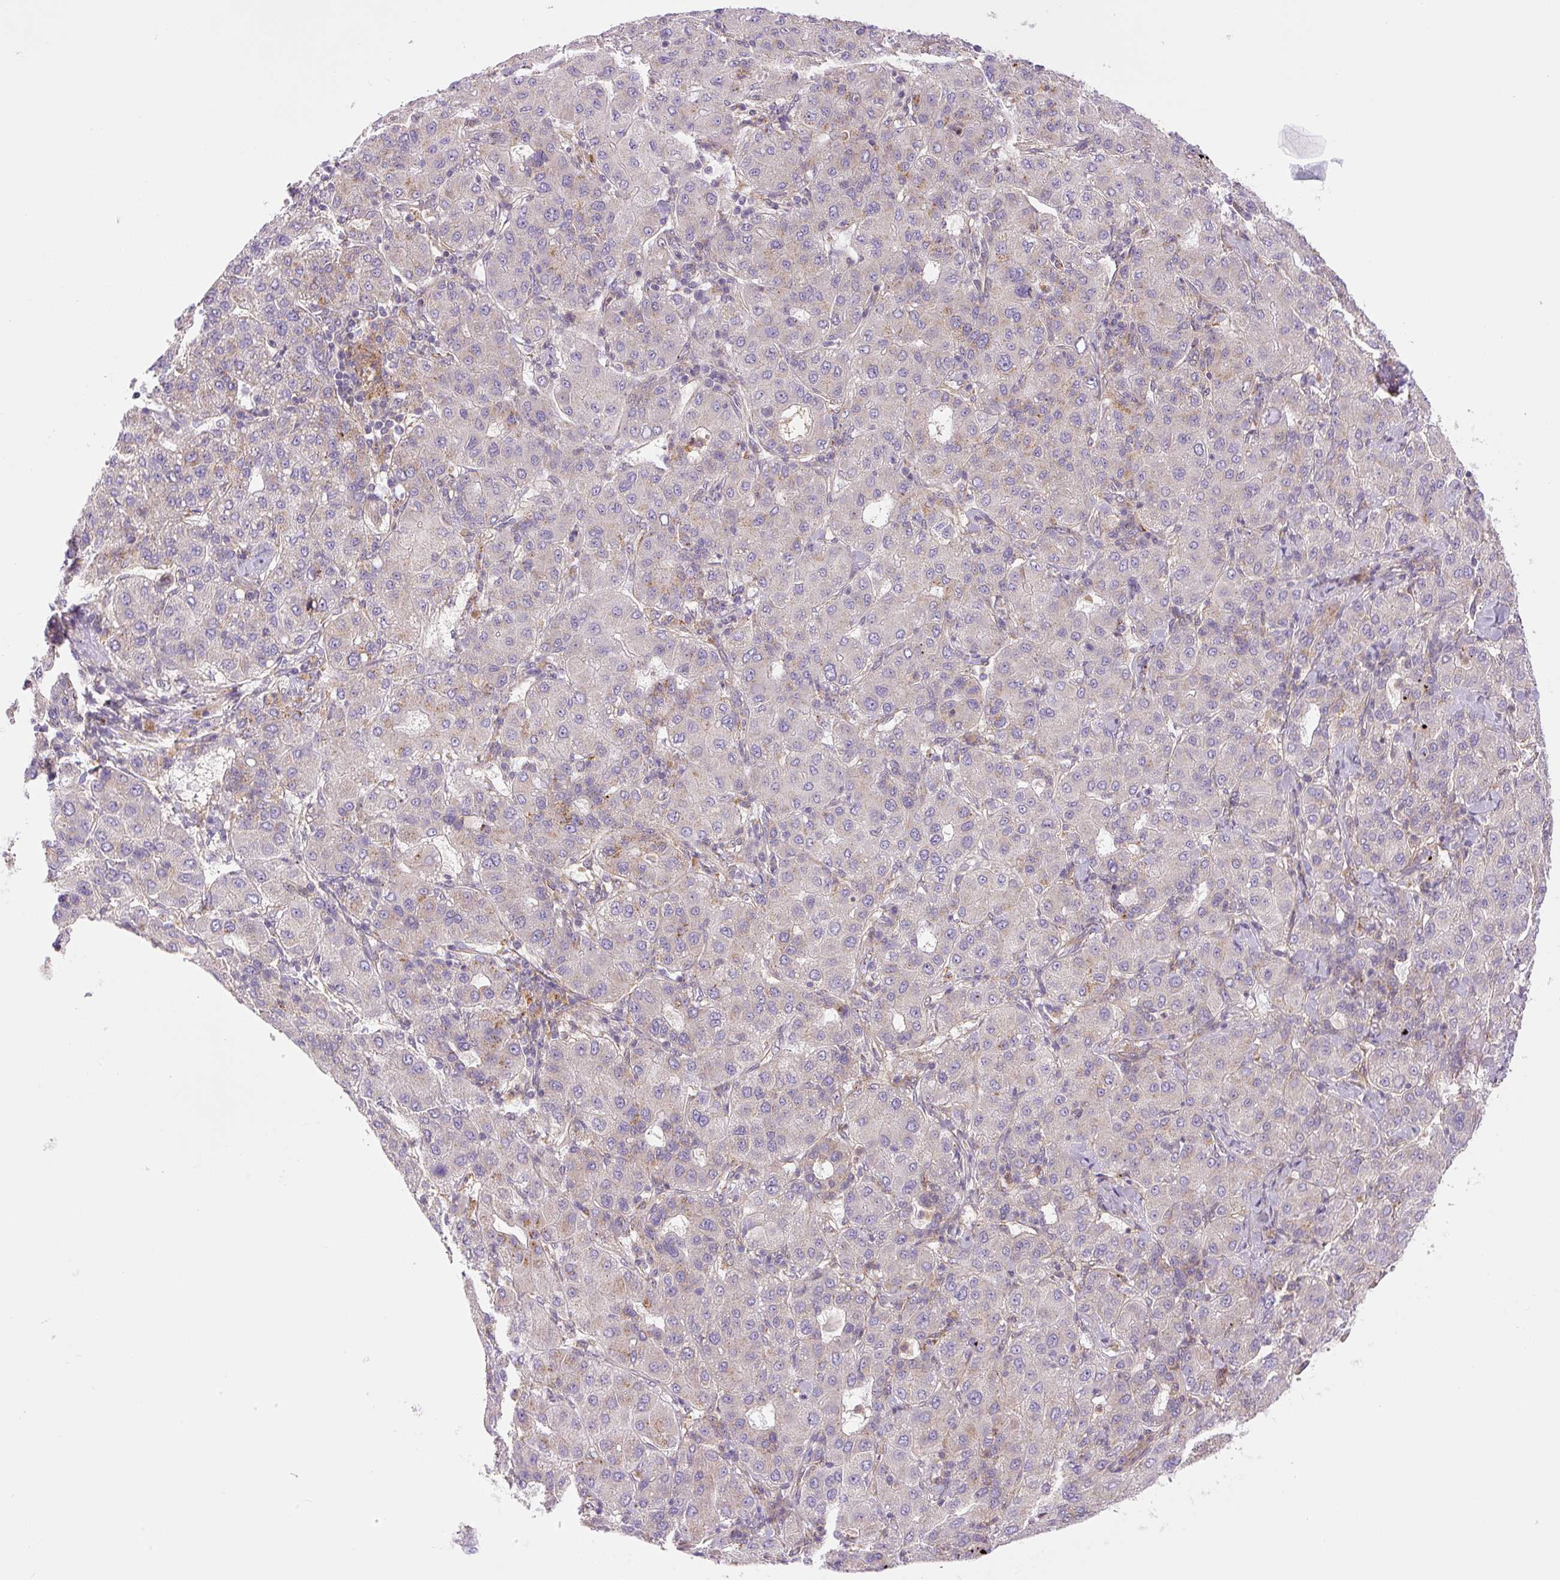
{"staining": {"intensity": "negative", "quantity": "none", "location": "none"}, "tissue": "liver cancer", "cell_type": "Tumor cells", "image_type": "cancer", "snomed": [{"axis": "morphology", "description": "Carcinoma, Hepatocellular, NOS"}, {"axis": "topography", "description": "Liver"}], "caption": "Immunohistochemistry photomicrograph of human hepatocellular carcinoma (liver) stained for a protein (brown), which displays no expression in tumor cells.", "gene": "ZSWIM7", "patient": {"sex": "male", "age": 65}}